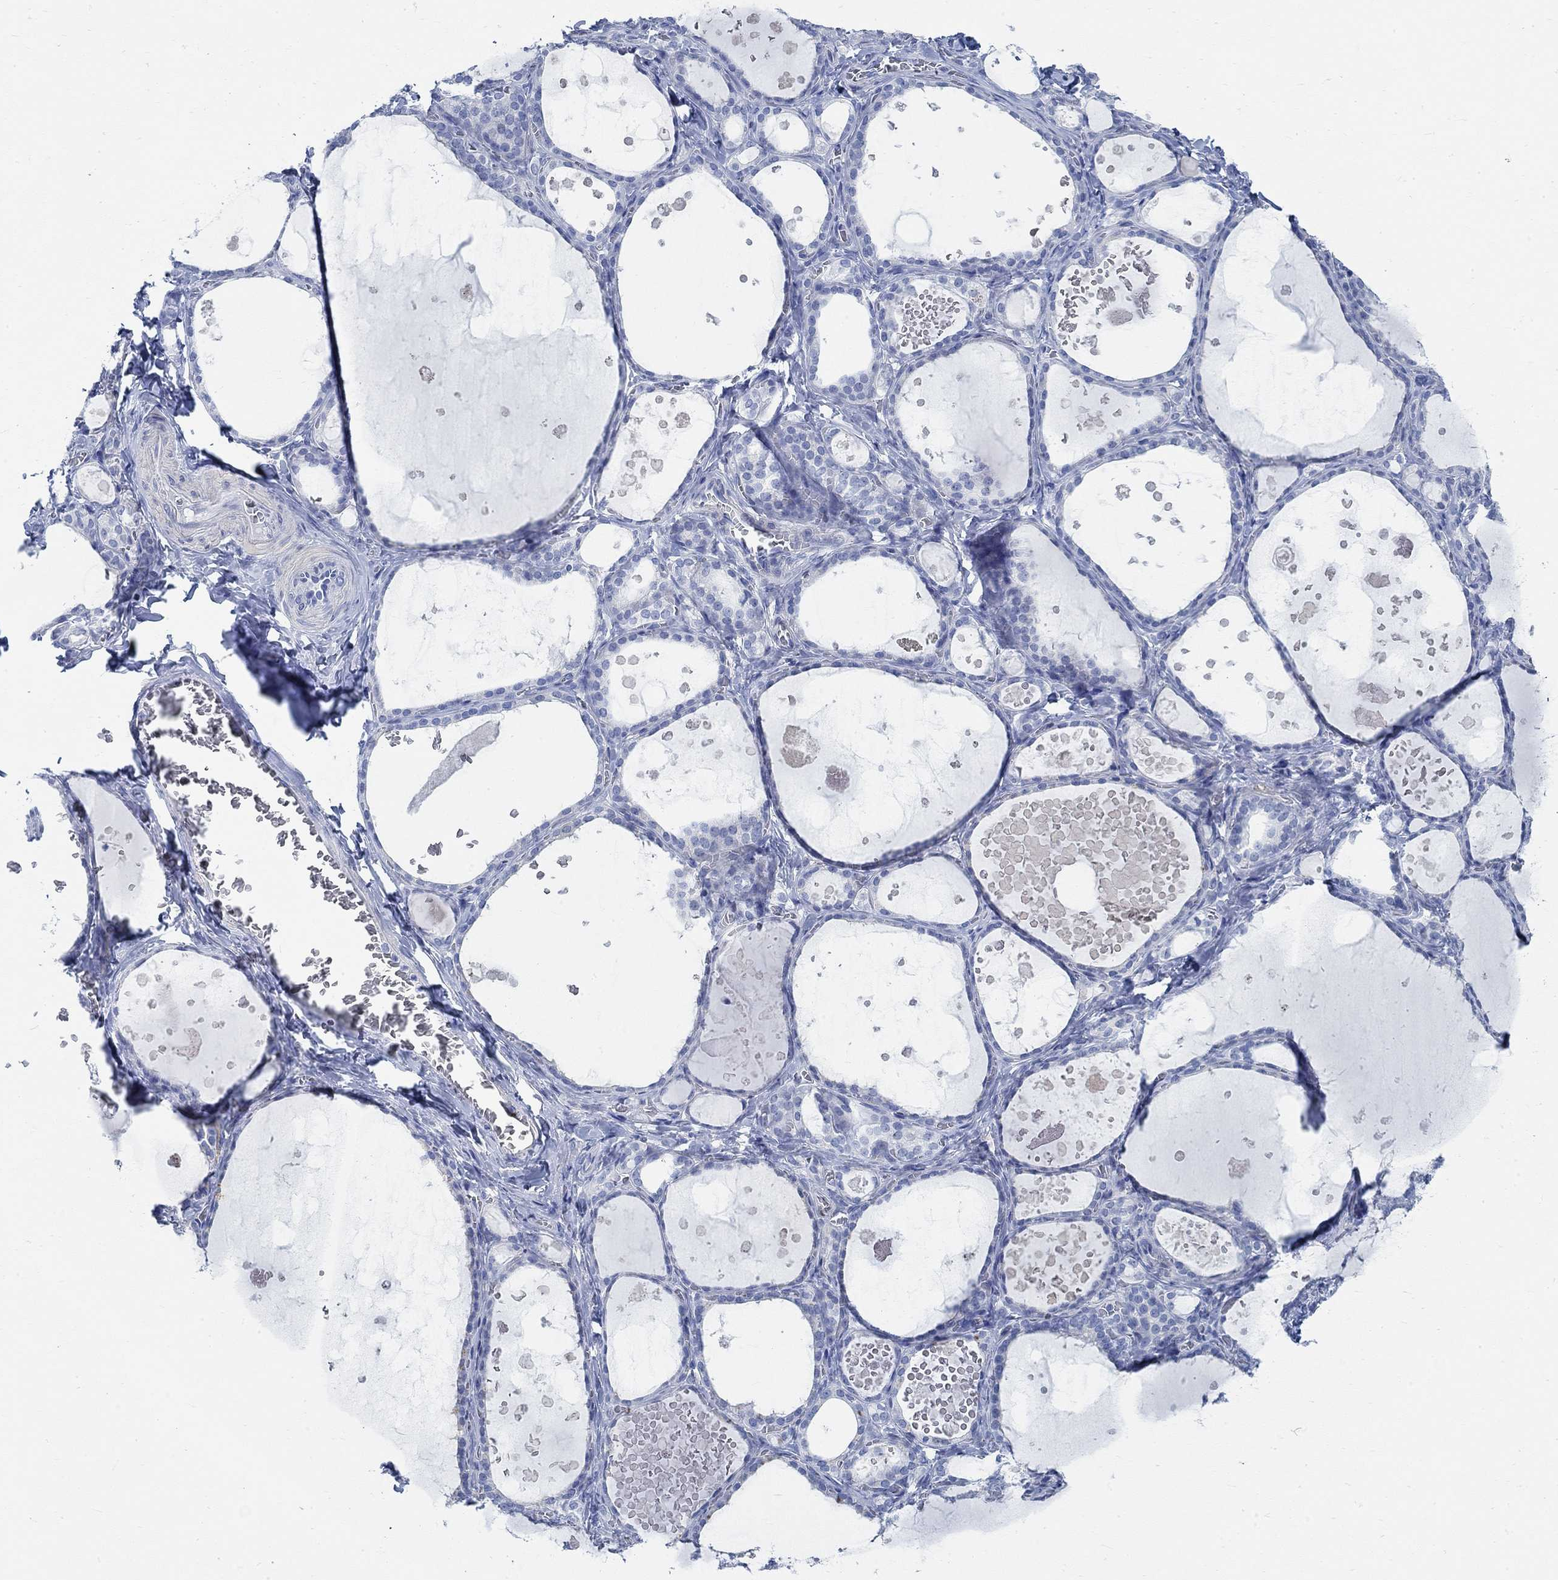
{"staining": {"intensity": "negative", "quantity": "none", "location": "none"}, "tissue": "thyroid gland", "cell_type": "Glandular cells", "image_type": "normal", "snomed": [{"axis": "morphology", "description": "Normal tissue, NOS"}, {"axis": "topography", "description": "Thyroid gland"}], "caption": "A histopathology image of thyroid gland stained for a protein reveals no brown staining in glandular cells. (DAB immunohistochemistry (IHC) visualized using brightfield microscopy, high magnification).", "gene": "RBM20", "patient": {"sex": "female", "age": 56}}